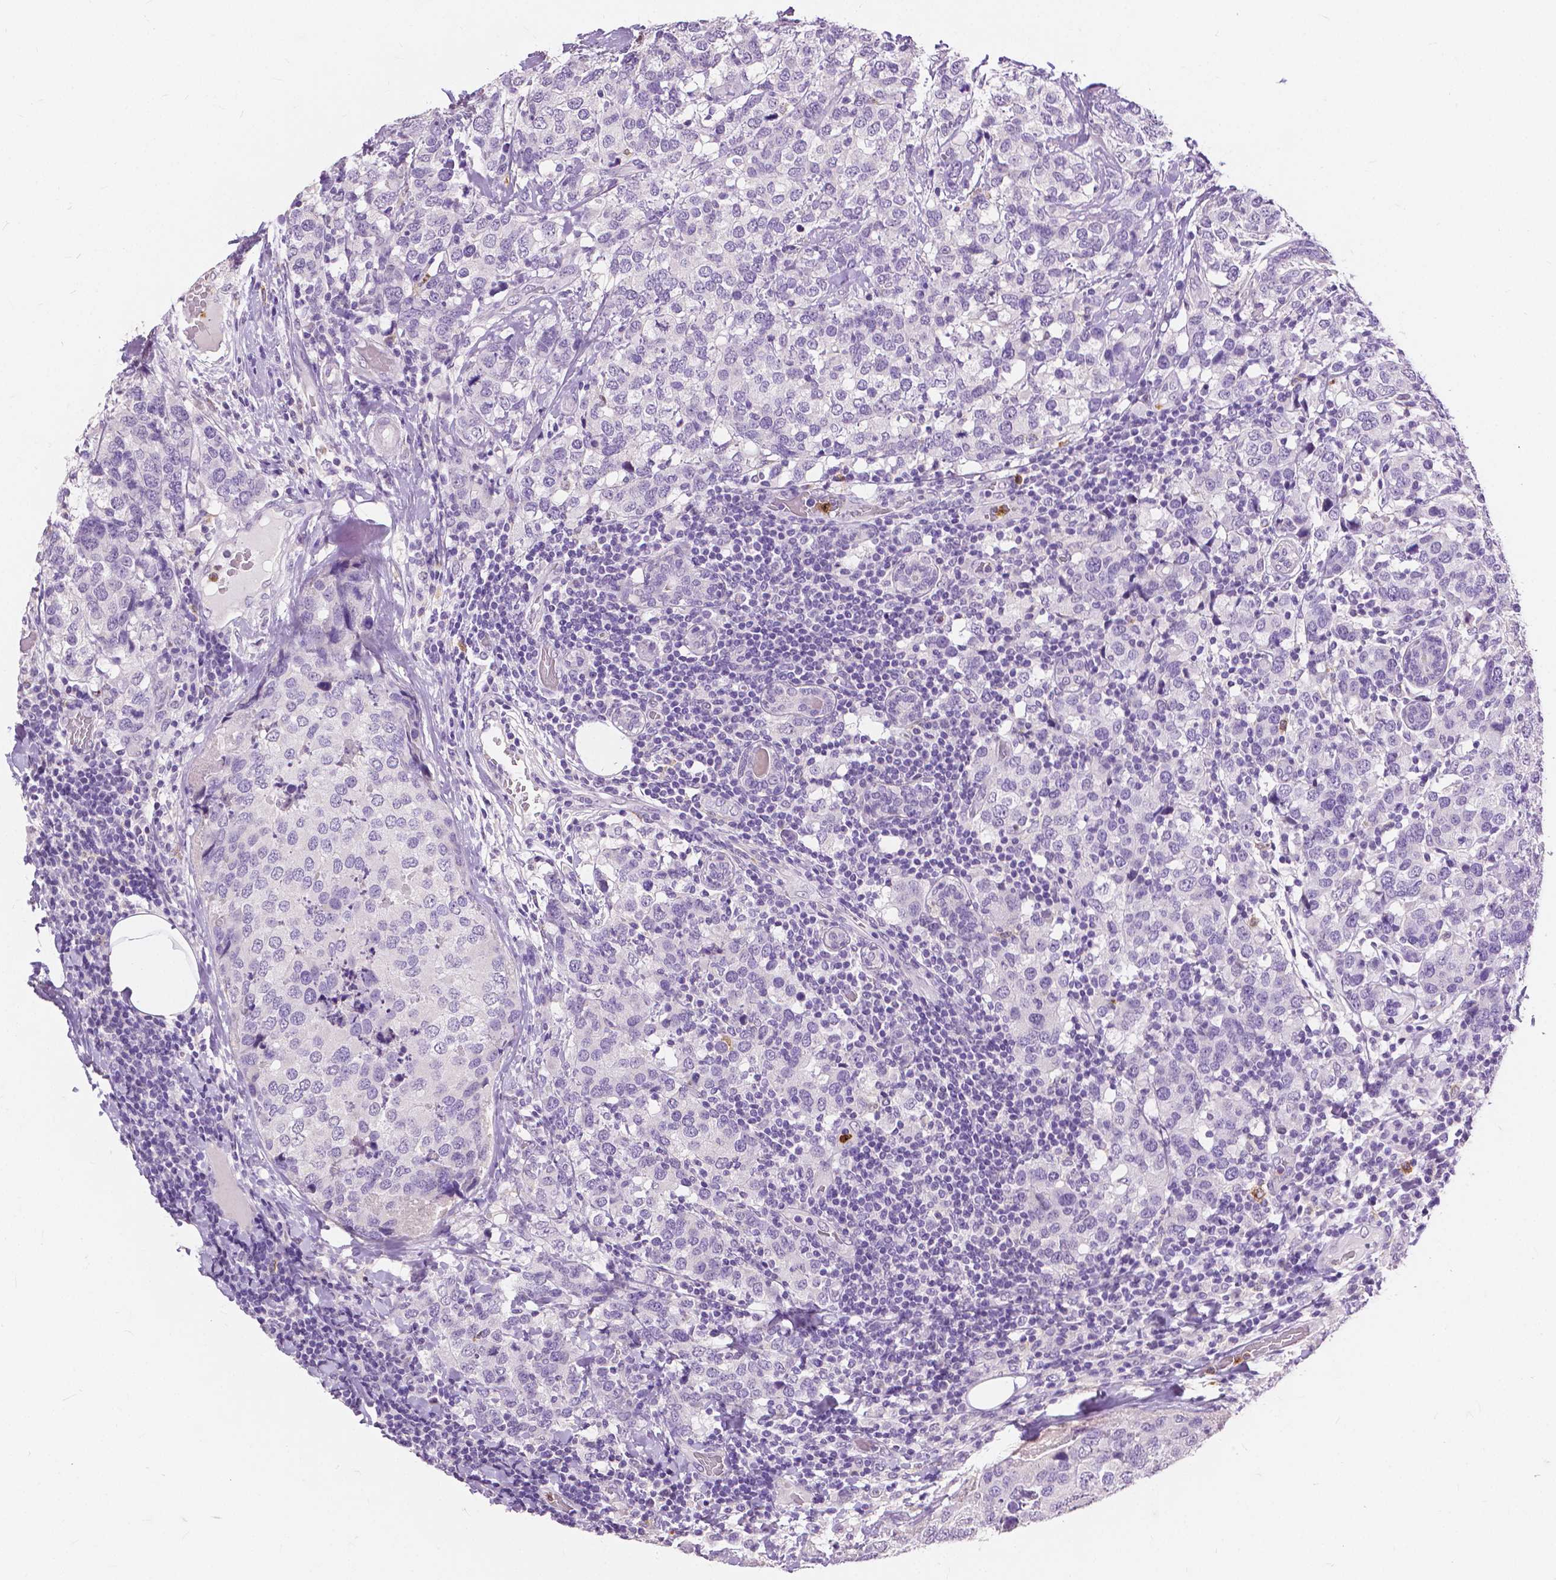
{"staining": {"intensity": "negative", "quantity": "none", "location": "none"}, "tissue": "breast cancer", "cell_type": "Tumor cells", "image_type": "cancer", "snomed": [{"axis": "morphology", "description": "Lobular carcinoma"}, {"axis": "topography", "description": "Breast"}], "caption": "Tumor cells are negative for protein expression in human breast lobular carcinoma.", "gene": "CXCR2", "patient": {"sex": "female", "age": 59}}